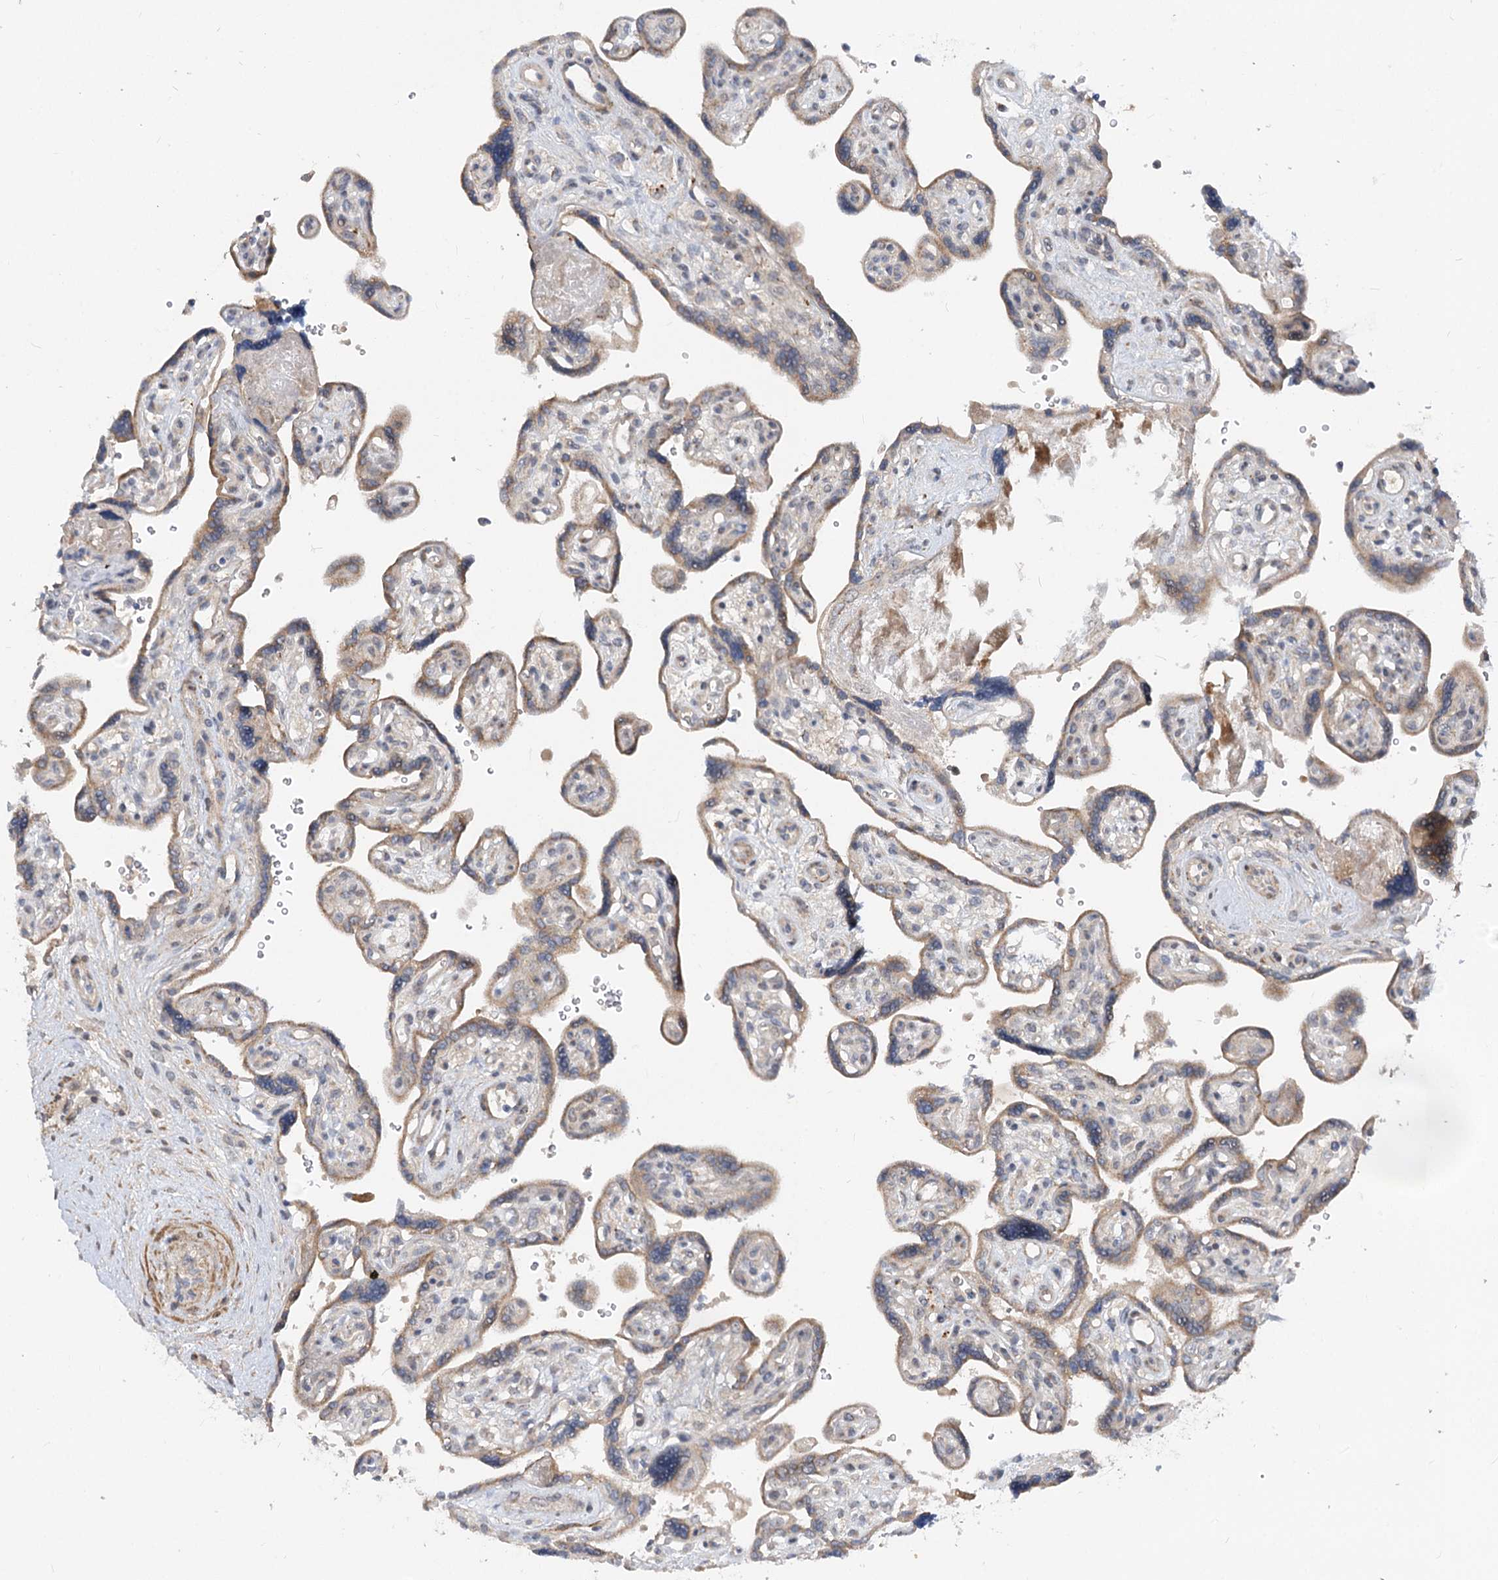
{"staining": {"intensity": "weak", "quantity": "25%-75%", "location": "cytoplasmic/membranous"}, "tissue": "placenta", "cell_type": "Trophoblastic cells", "image_type": "normal", "snomed": [{"axis": "morphology", "description": "Normal tissue, NOS"}, {"axis": "topography", "description": "Placenta"}], "caption": "Weak cytoplasmic/membranous protein positivity is identified in approximately 25%-75% of trophoblastic cells in placenta. (Stains: DAB in brown, nuclei in blue, Microscopy: brightfield microscopy at high magnification).", "gene": "FGF19", "patient": {"sex": "female", "age": 39}}